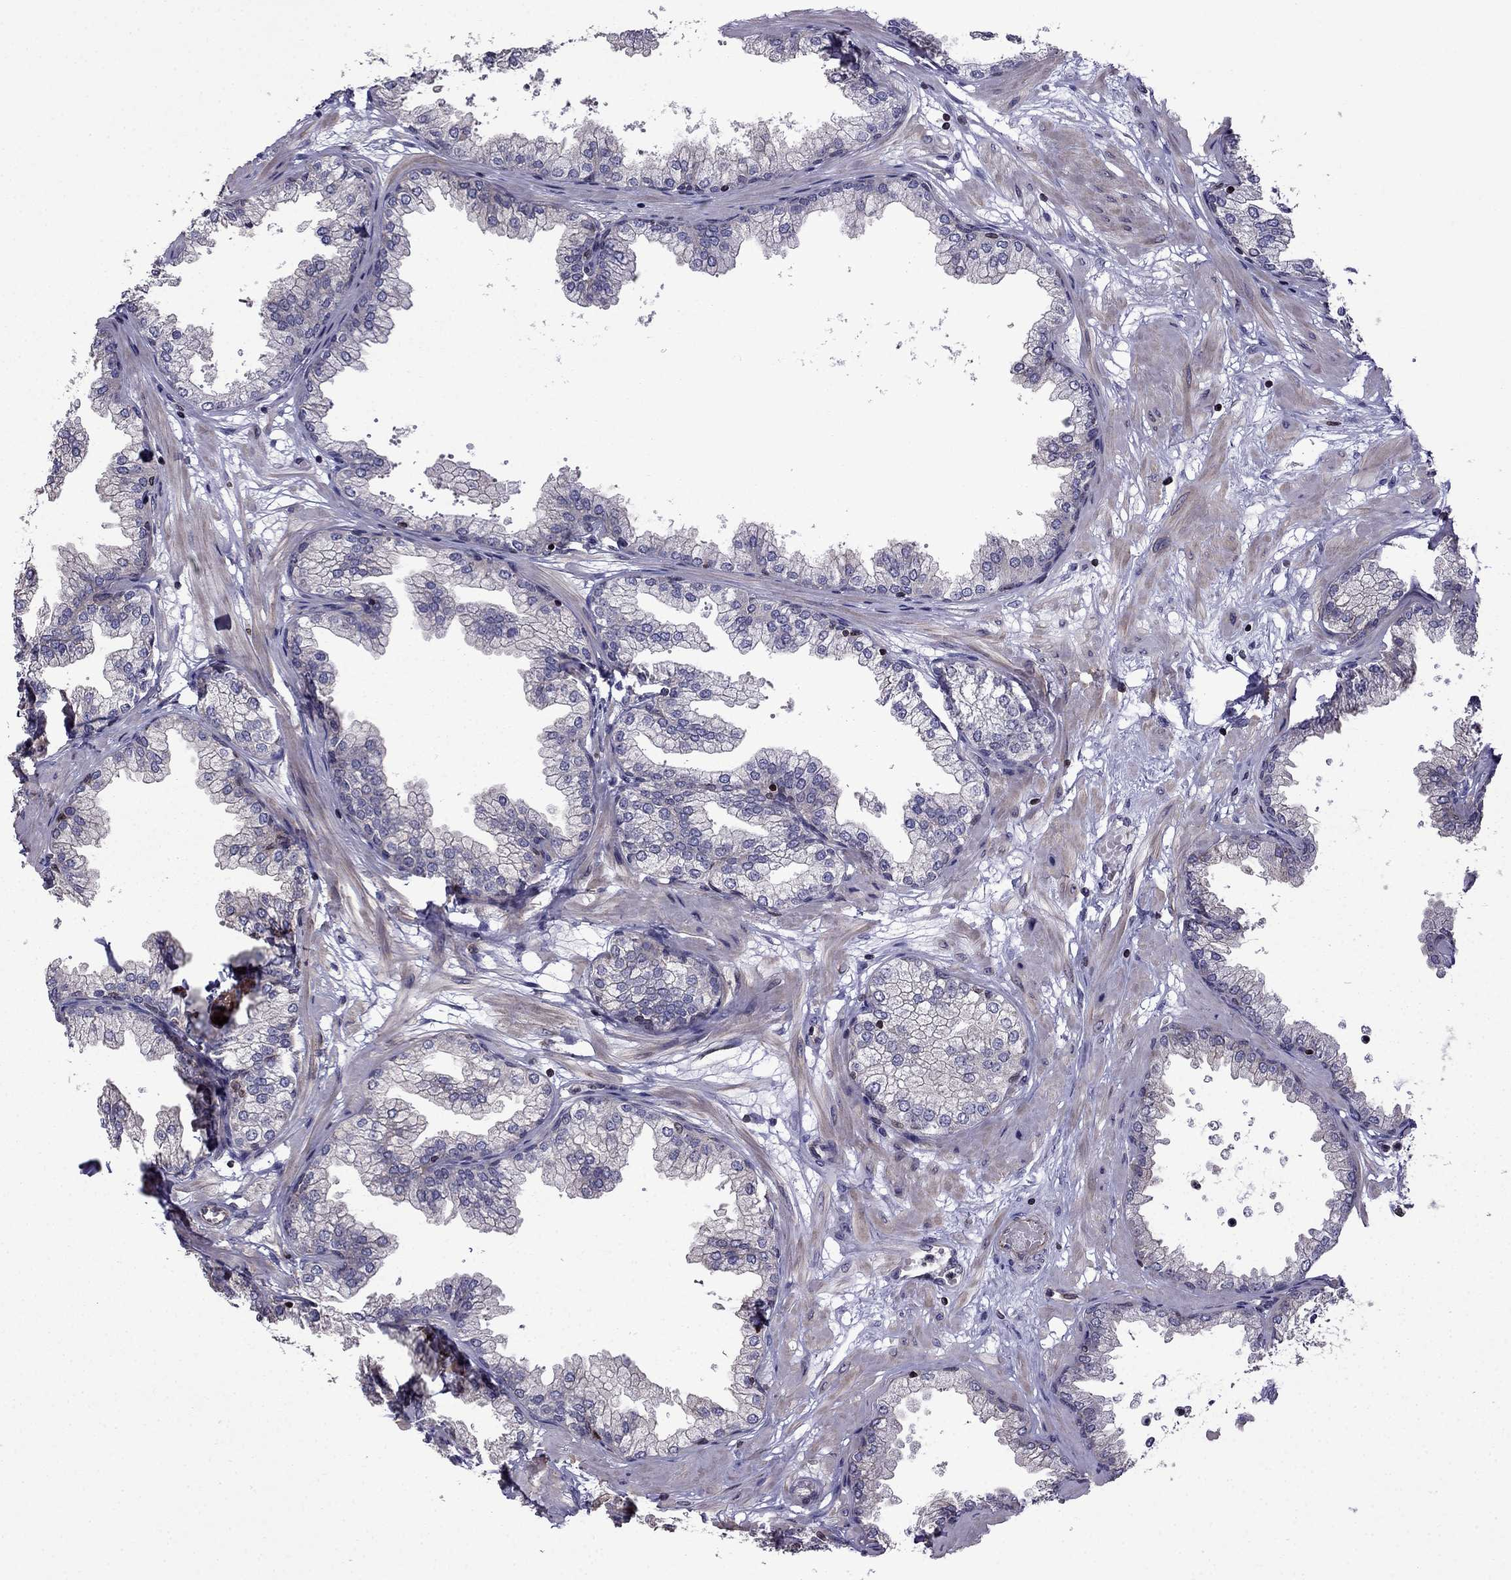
{"staining": {"intensity": "negative", "quantity": "none", "location": "none"}, "tissue": "prostate", "cell_type": "Glandular cells", "image_type": "normal", "snomed": [{"axis": "morphology", "description": "Normal tissue, NOS"}, {"axis": "topography", "description": "Prostate"}], "caption": "IHC of normal human prostate shows no positivity in glandular cells. The staining was performed using DAB (3,3'-diaminobenzidine) to visualize the protein expression in brown, while the nuclei were stained in blue with hematoxylin (Magnification: 20x).", "gene": "CDC42BPA", "patient": {"sex": "male", "age": 37}}